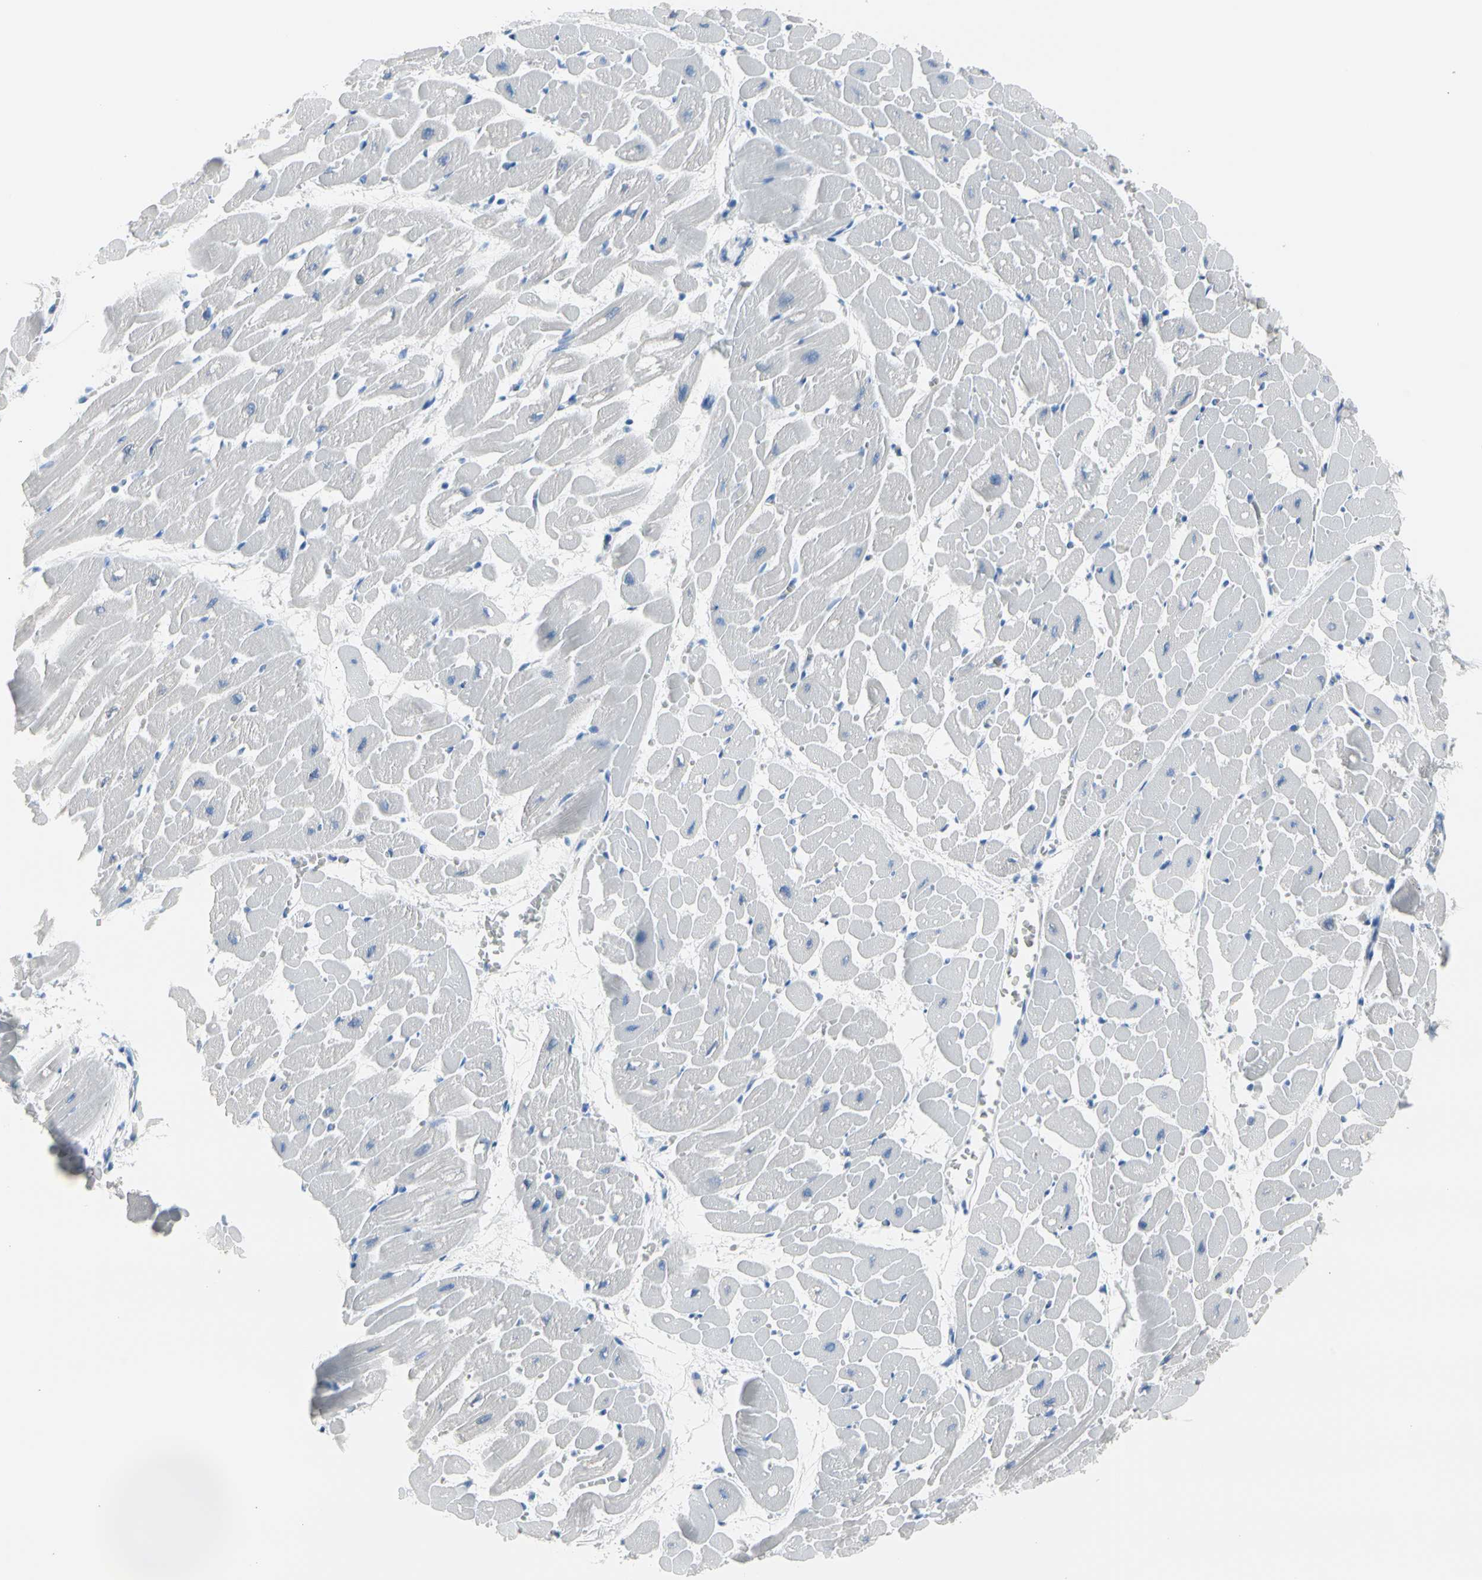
{"staining": {"intensity": "negative", "quantity": "none", "location": "none"}, "tissue": "heart muscle", "cell_type": "Cardiomyocytes", "image_type": "normal", "snomed": [{"axis": "morphology", "description": "Normal tissue, NOS"}, {"axis": "topography", "description": "Heart"}], "caption": "Cardiomyocytes show no significant protein expression in unremarkable heart muscle.", "gene": "TPO", "patient": {"sex": "male", "age": 45}}